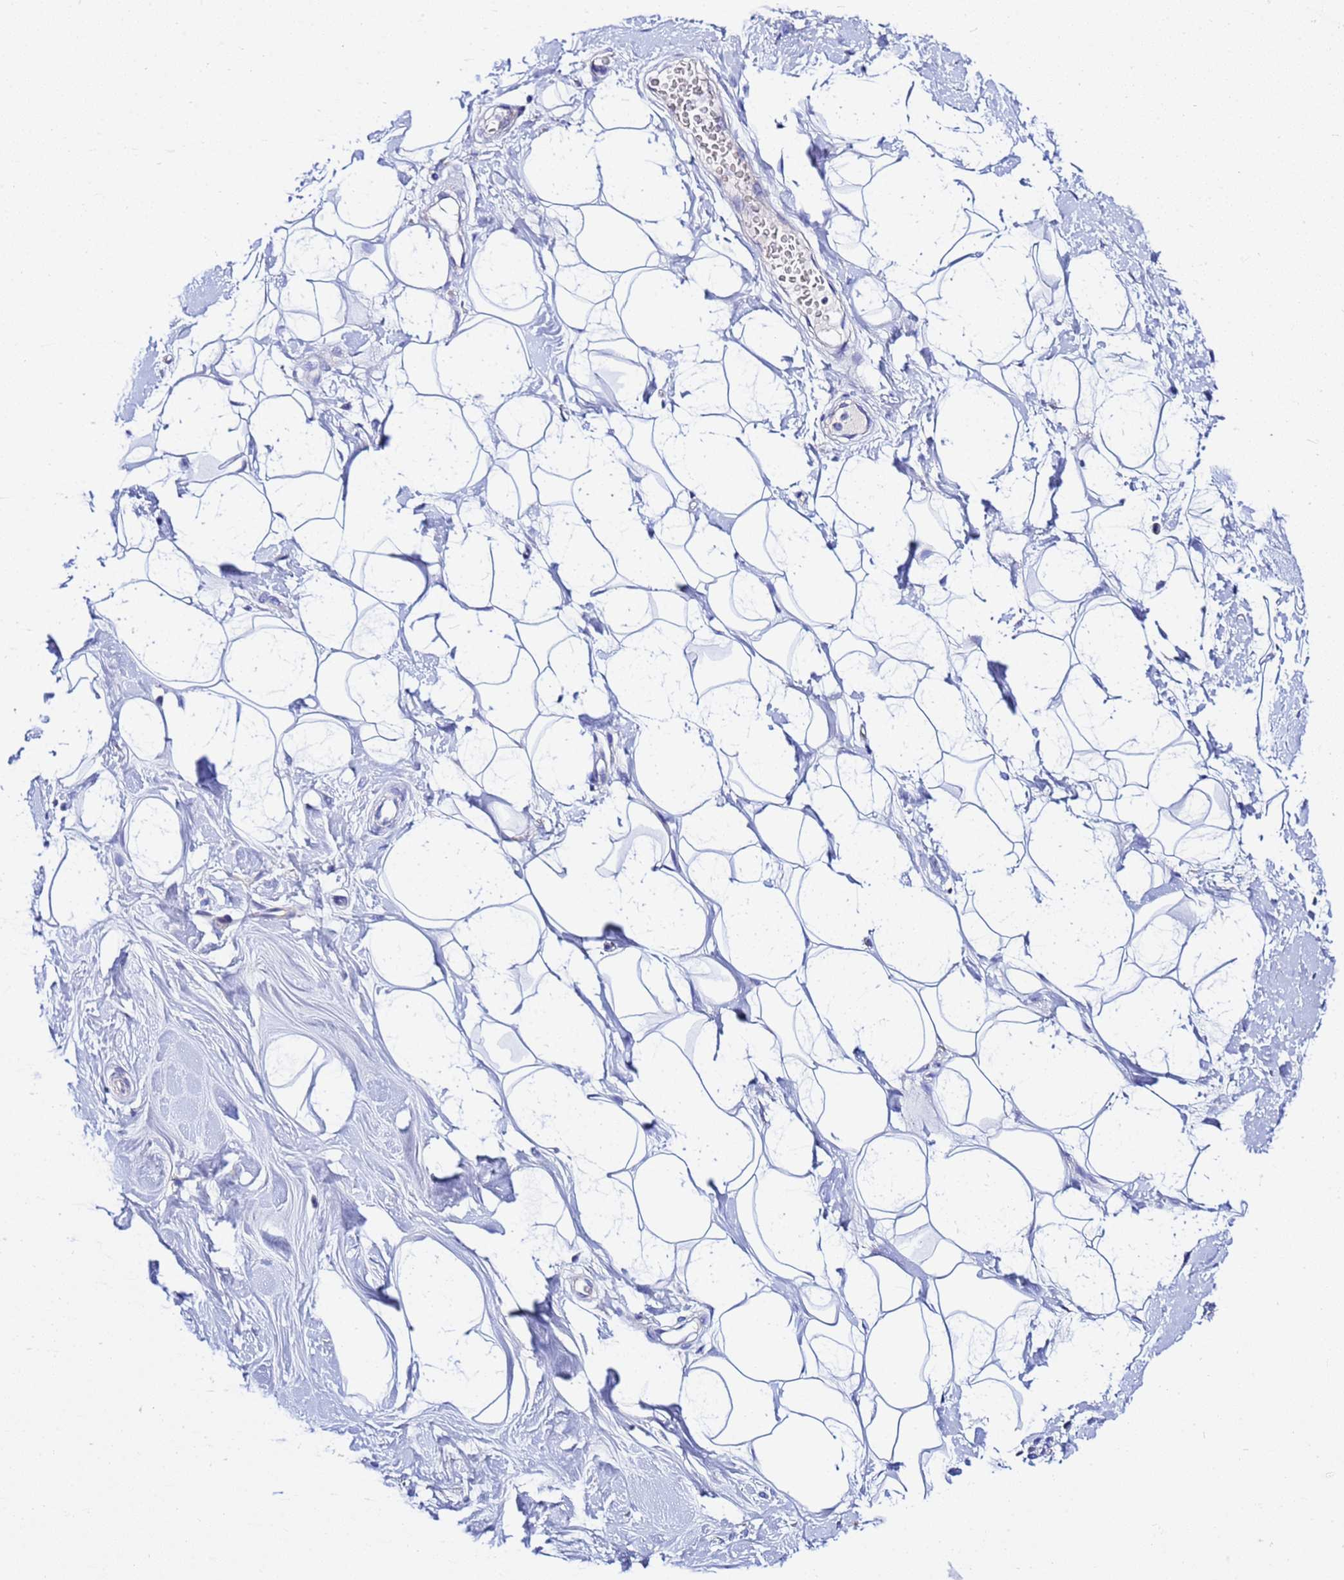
{"staining": {"intensity": "negative", "quantity": "none", "location": "none"}, "tissue": "adipose tissue", "cell_type": "Adipocytes", "image_type": "normal", "snomed": [{"axis": "morphology", "description": "Normal tissue, NOS"}, {"axis": "topography", "description": "Breast"}], "caption": "This is an immunohistochemistry photomicrograph of unremarkable adipose tissue. There is no positivity in adipocytes.", "gene": "USP18", "patient": {"sex": "female", "age": 26}}